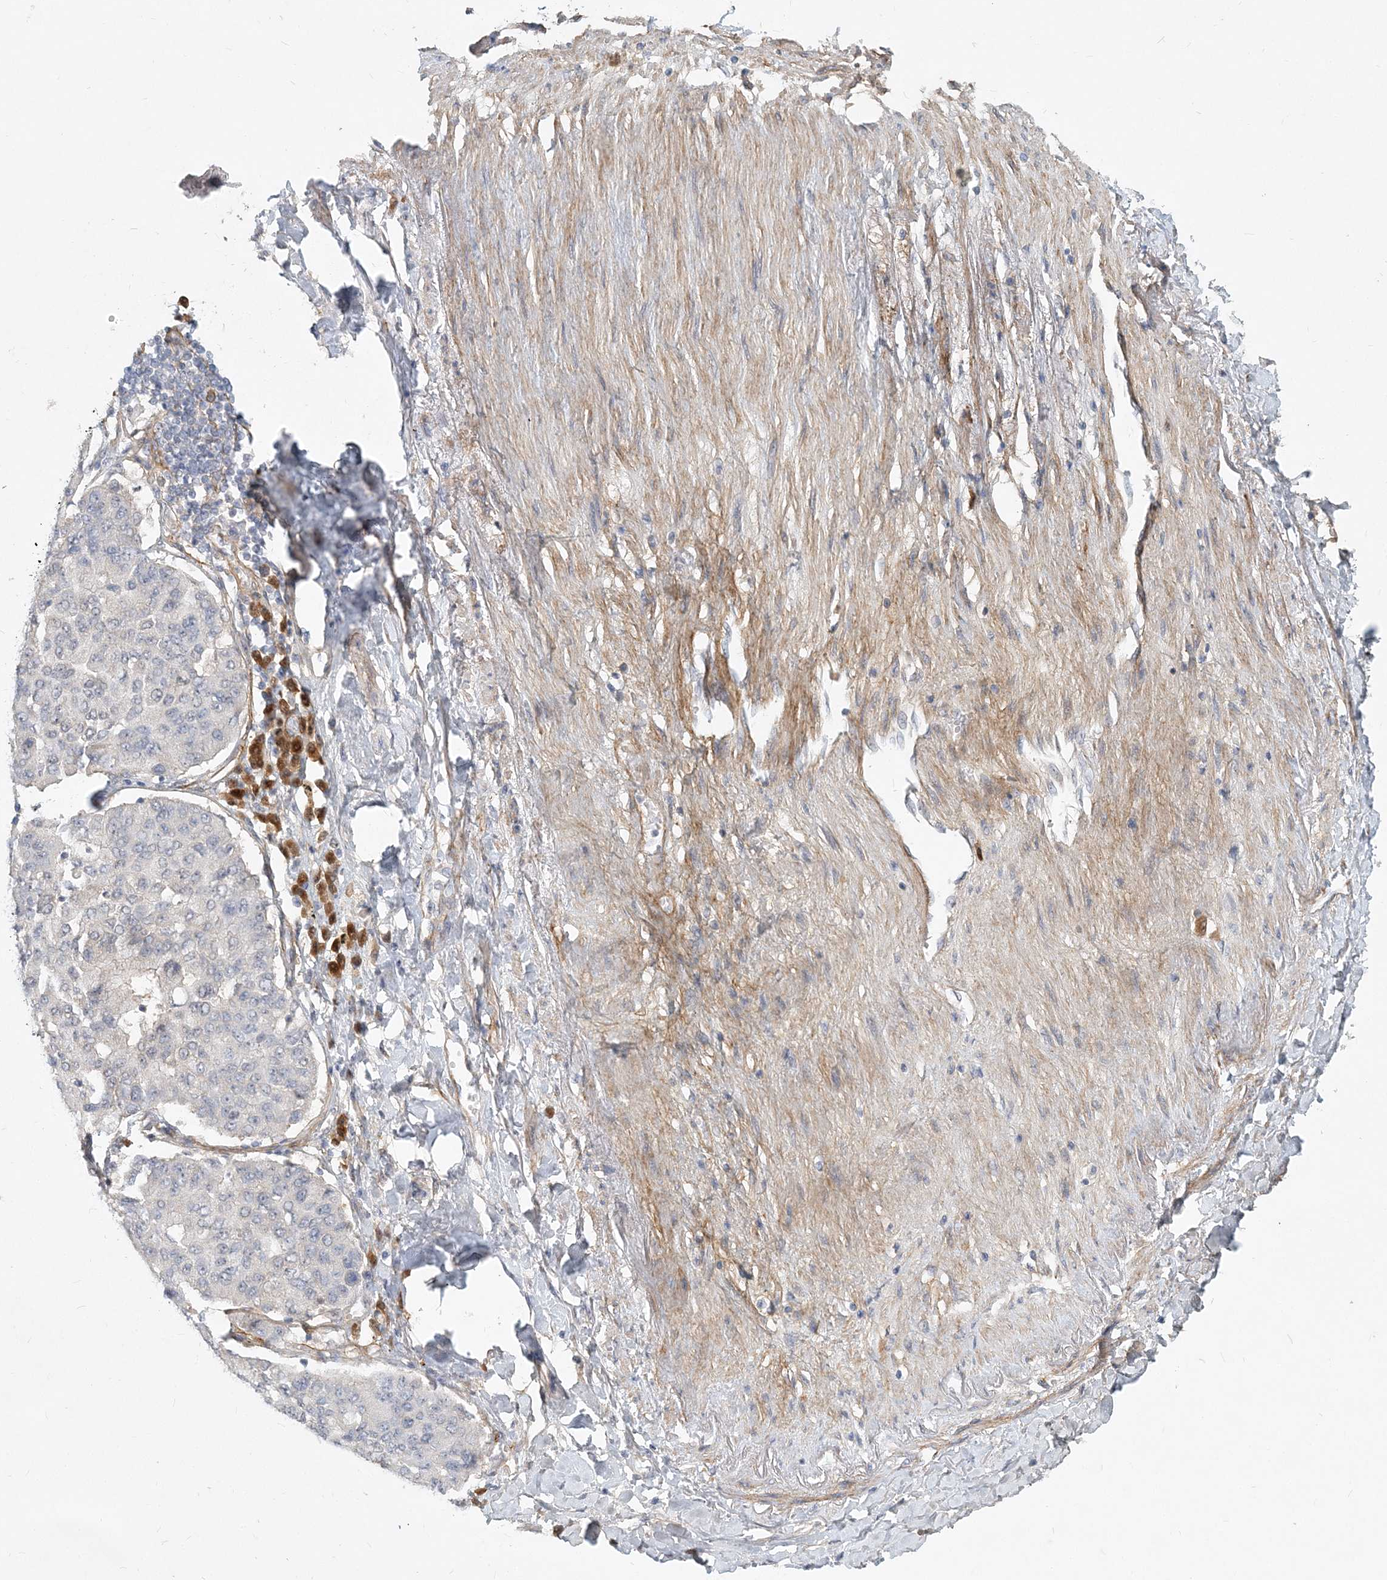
{"staining": {"intensity": "negative", "quantity": "none", "location": "none"}, "tissue": "lung cancer", "cell_type": "Tumor cells", "image_type": "cancer", "snomed": [{"axis": "morphology", "description": "Squamous cell carcinoma, NOS"}, {"axis": "topography", "description": "Lung"}], "caption": "Immunohistochemical staining of human lung squamous cell carcinoma displays no significant staining in tumor cells.", "gene": "GMPPA", "patient": {"sex": "male", "age": 74}}